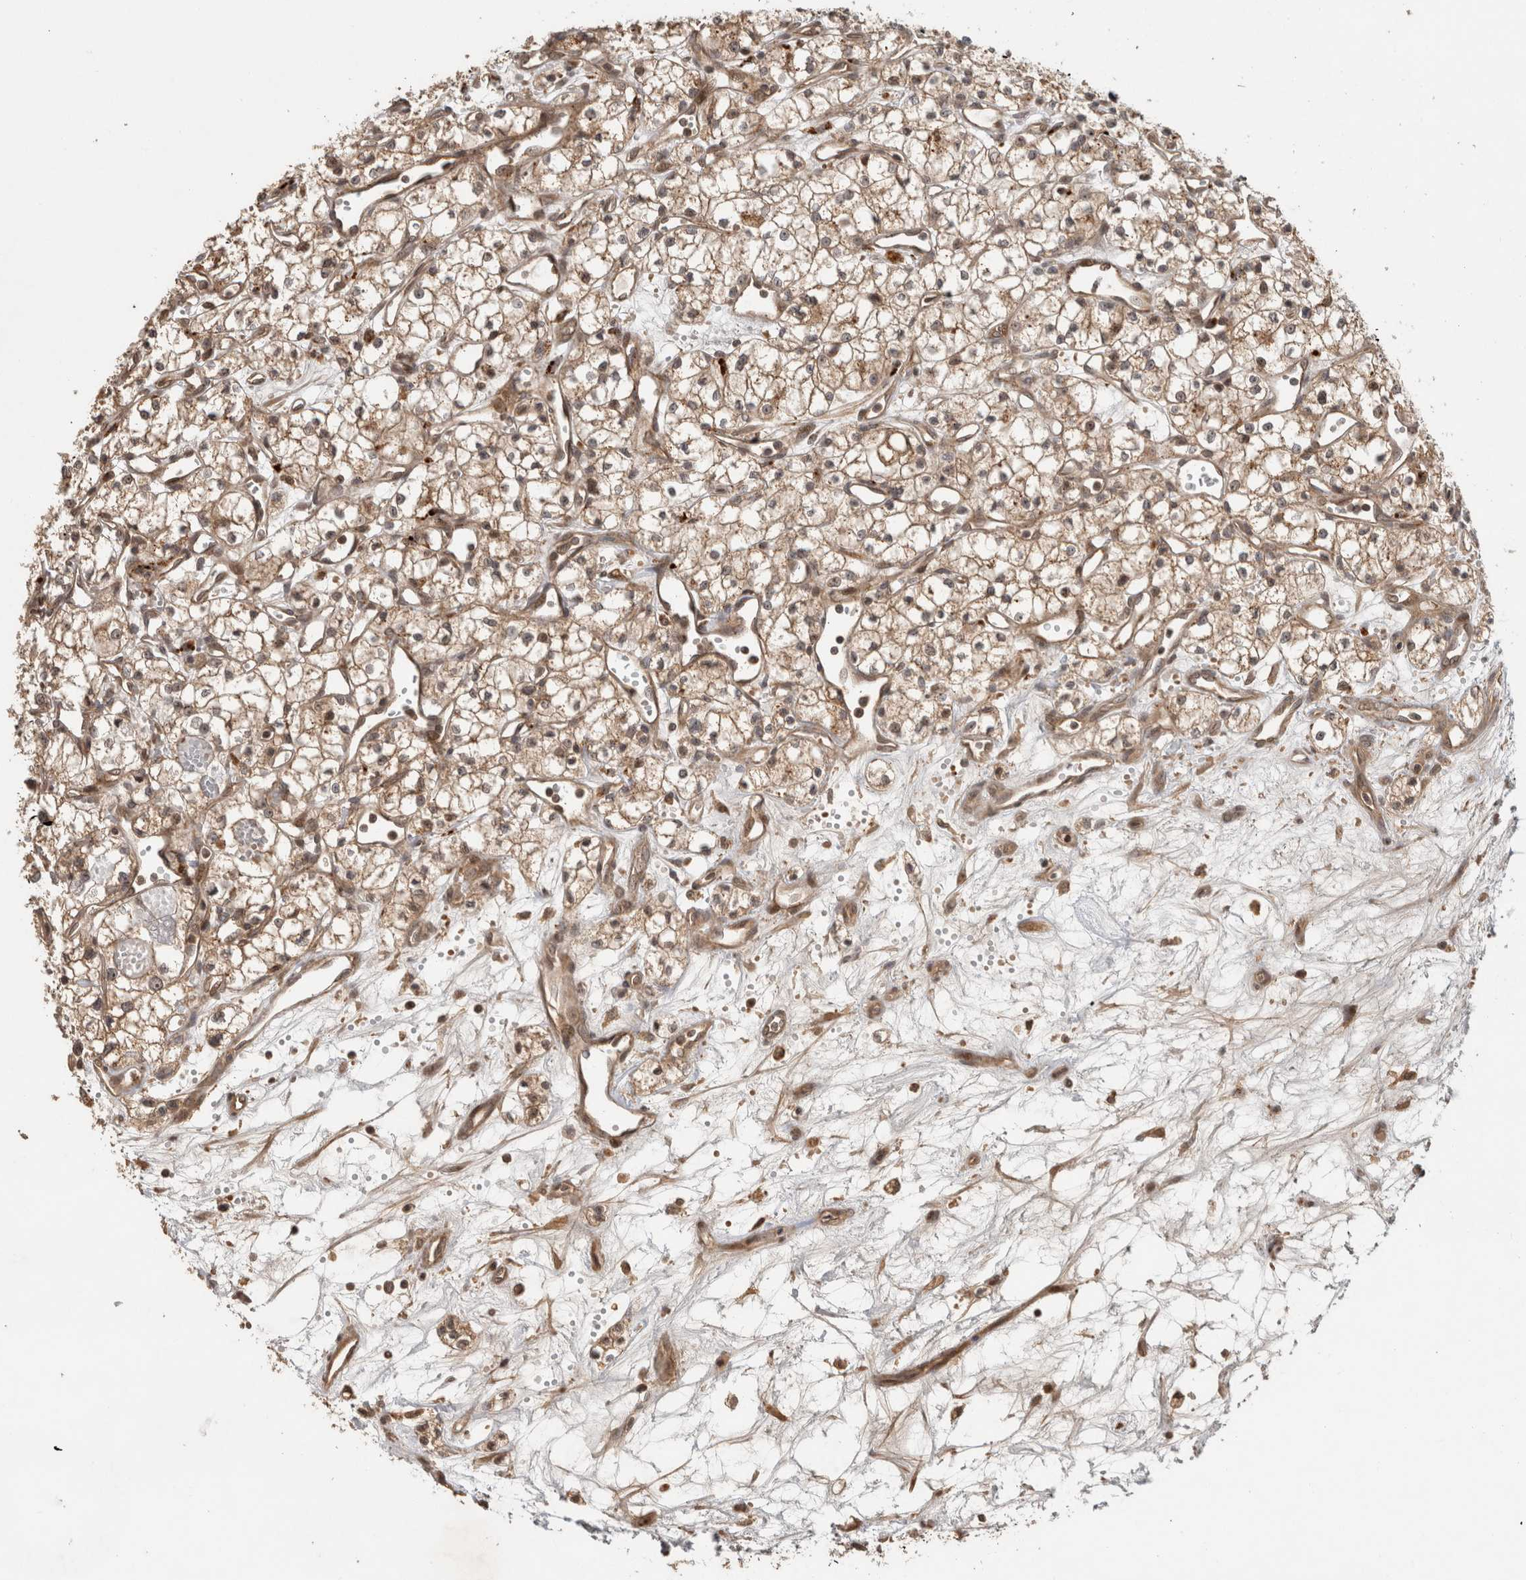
{"staining": {"intensity": "weak", "quantity": ">75%", "location": "cytoplasmic/membranous"}, "tissue": "renal cancer", "cell_type": "Tumor cells", "image_type": "cancer", "snomed": [{"axis": "morphology", "description": "Adenocarcinoma, NOS"}, {"axis": "topography", "description": "Kidney"}], "caption": "Immunohistochemical staining of renal adenocarcinoma reveals weak cytoplasmic/membranous protein expression in approximately >75% of tumor cells.", "gene": "PITPNC1", "patient": {"sex": "male", "age": 59}}